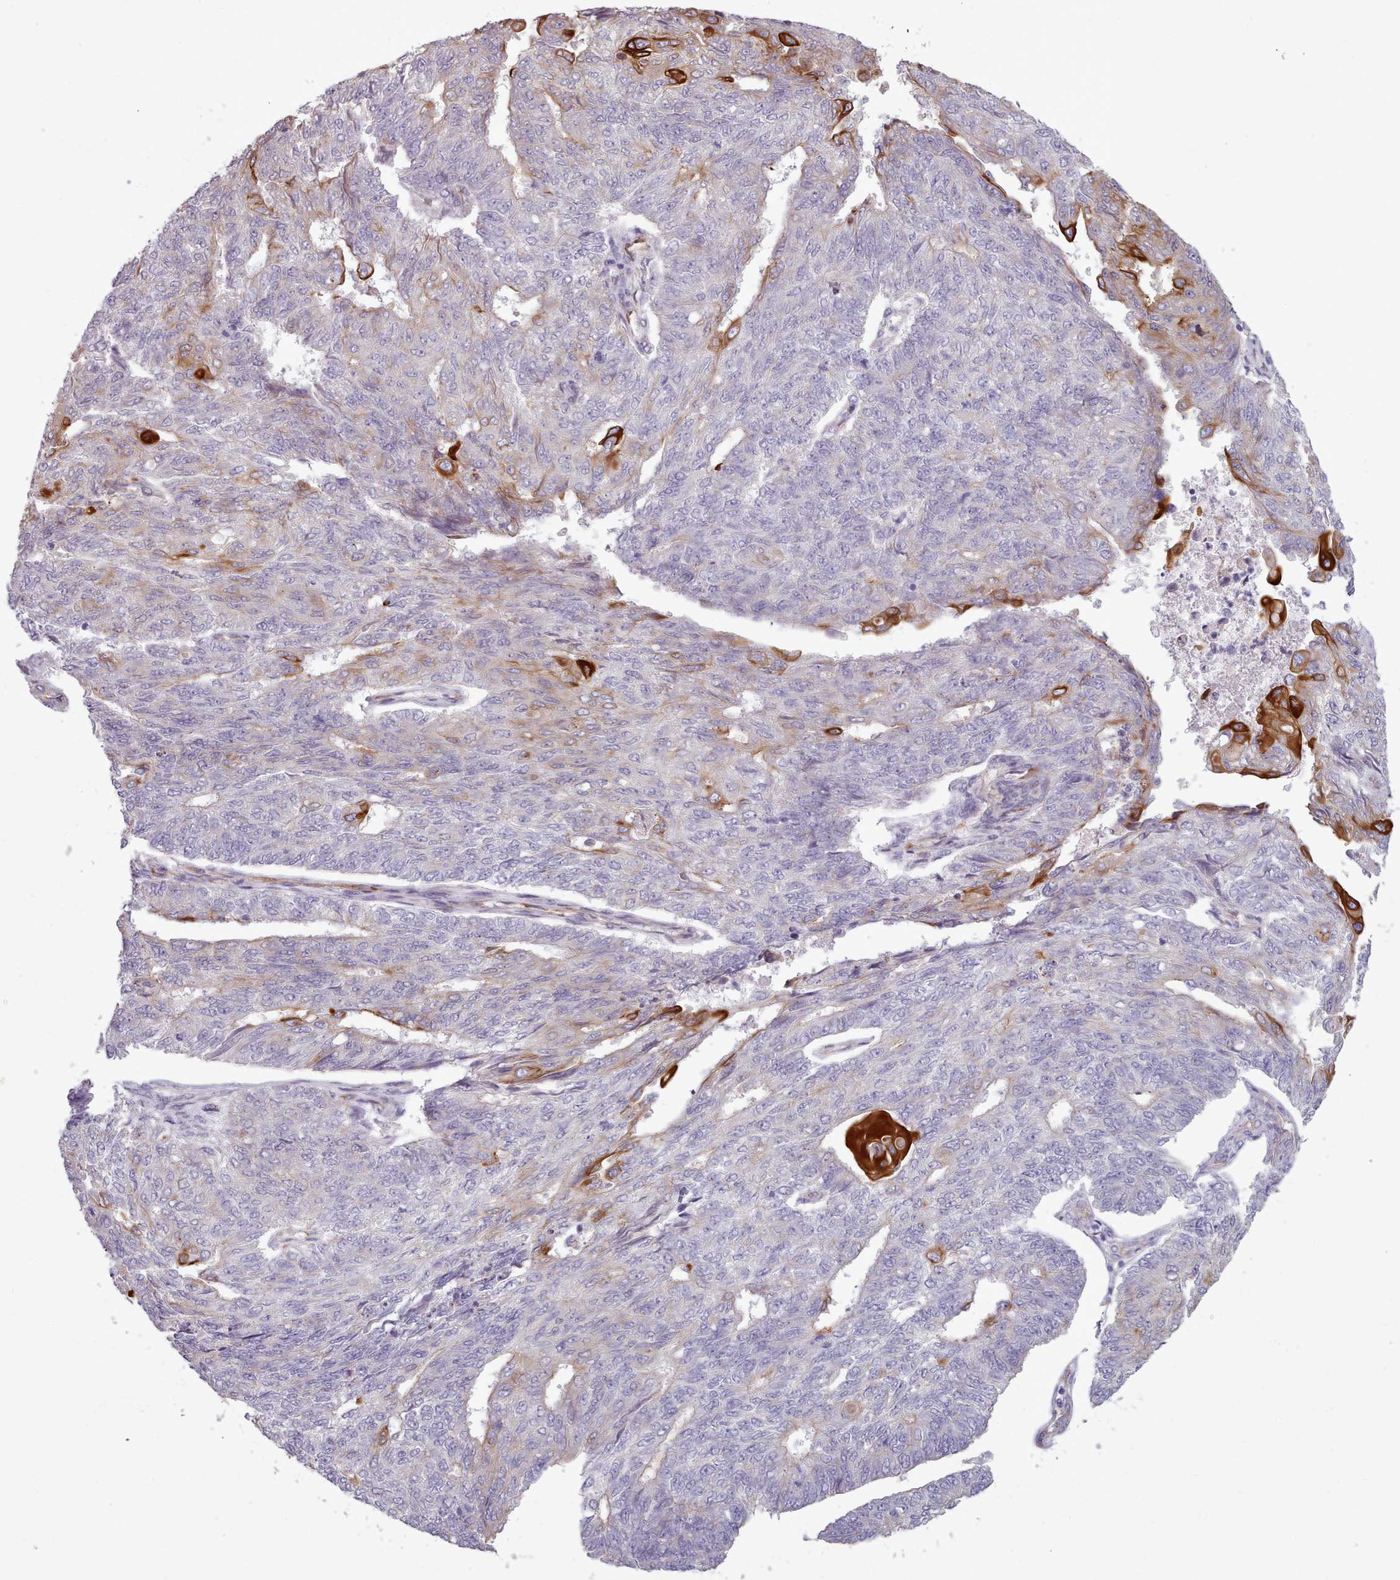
{"staining": {"intensity": "strong", "quantity": "<25%", "location": "cytoplasmic/membranous"}, "tissue": "endometrial cancer", "cell_type": "Tumor cells", "image_type": "cancer", "snomed": [{"axis": "morphology", "description": "Adenocarcinoma, NOS"}, {"axis": "topography", "description": "Endometrium"}], "caption": "Protein staining of endometrial cancer tissue demonstrates strong cytoplasmic/membranous expression in about <25% of tumor cells.", "gene": "PLD4", "patient": {"sex": "female", "age": 32}}